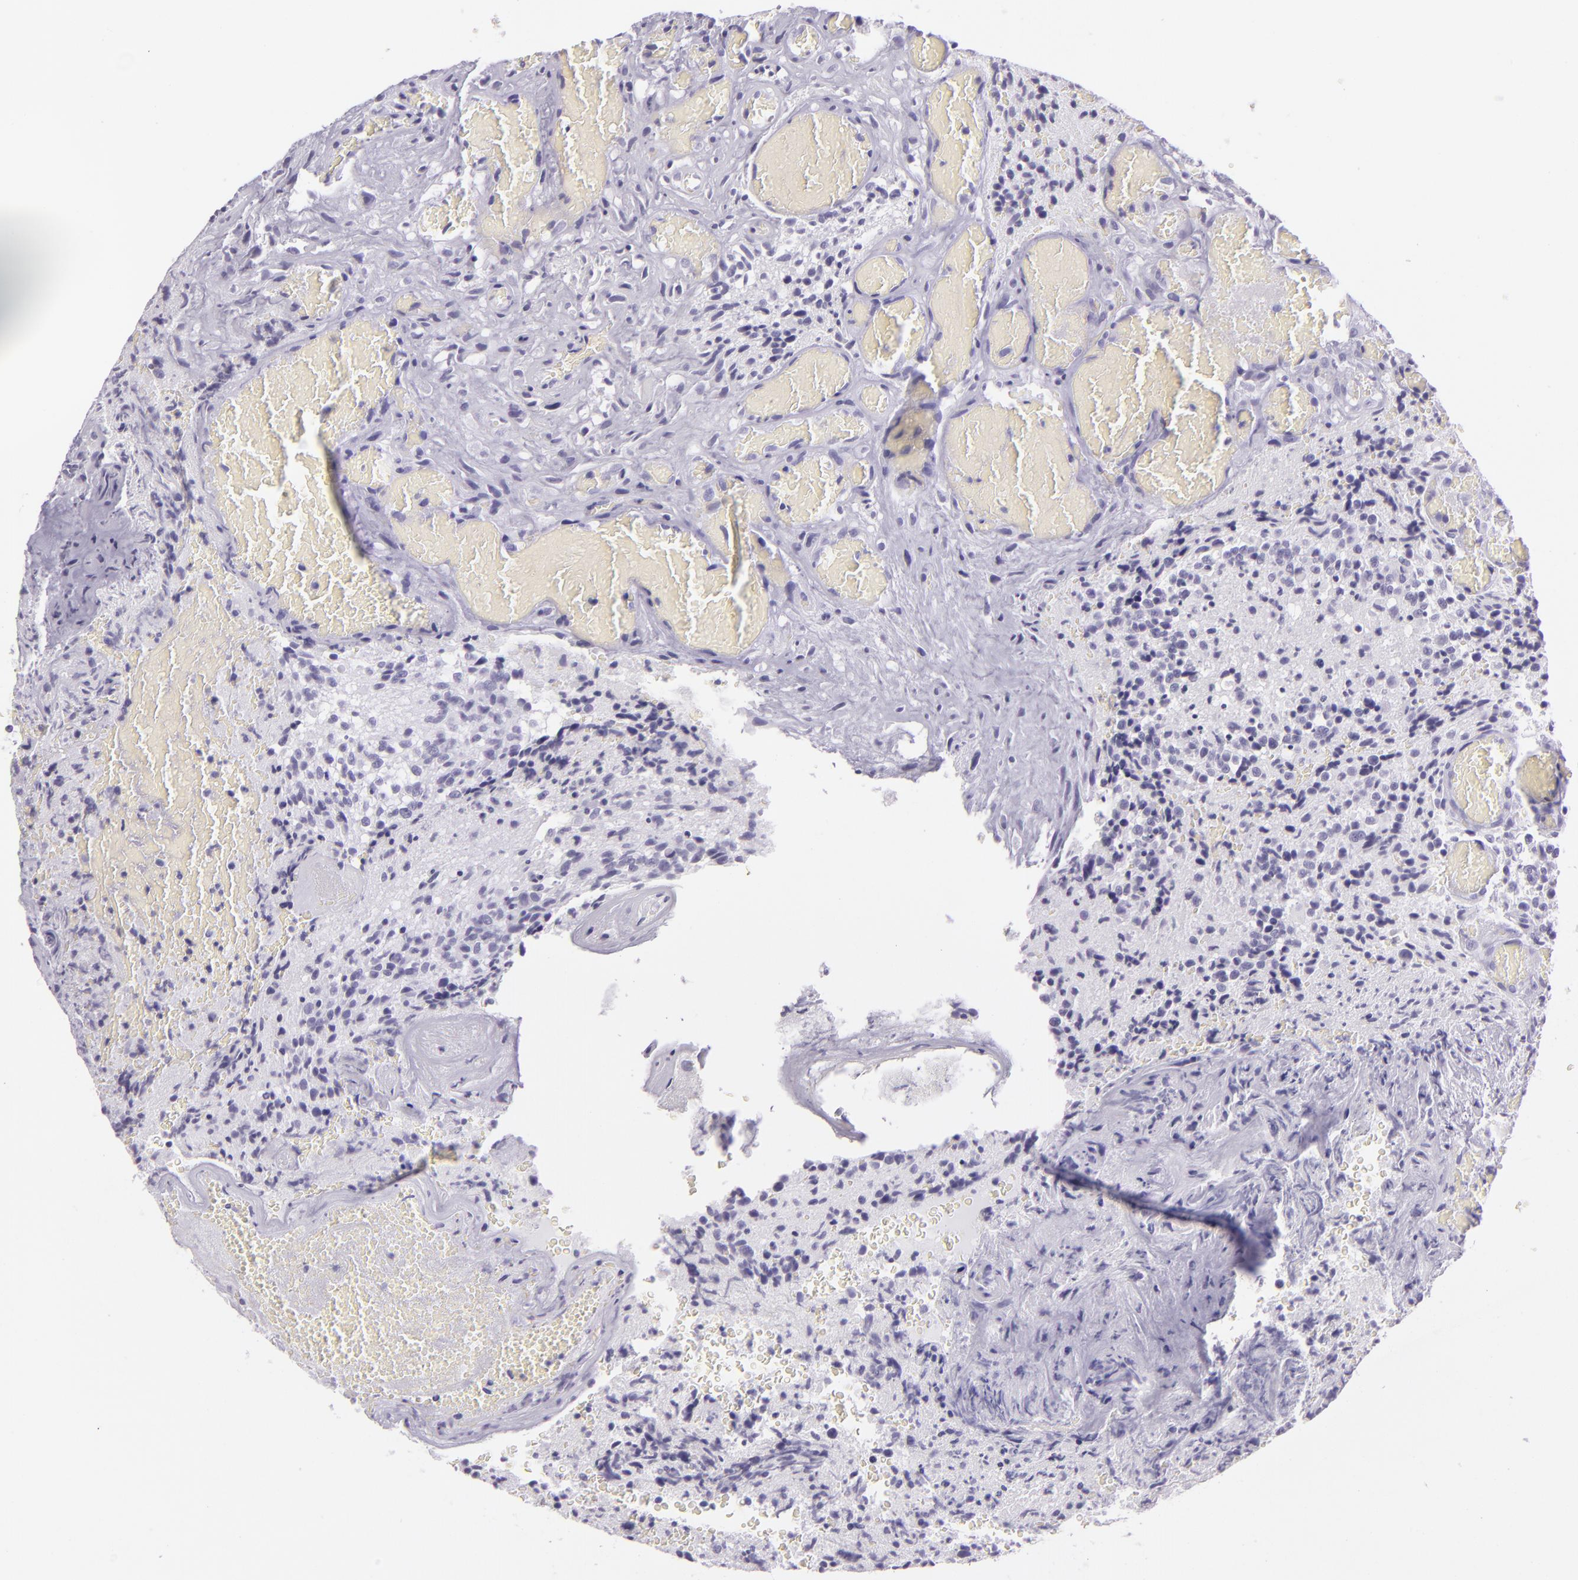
{"staining": {"intensity": "negative", "quantity": "none", "location": "none"}, "tissue": "glioma", "cell_type": "Tumor cells", "image_type": "cancer", "snomed": [{"axis": "morphology", "description": "Glioma, malignant, High grade"}, {"axis": "topography", "description": "Brain"}], "caption": "Immunohistochemical staining of human malignant glioma (high-grade) demonstrates no significant expression in tumor cells.", "gene": "MUC6", "patient": {"sex": "male", "age": 36}}